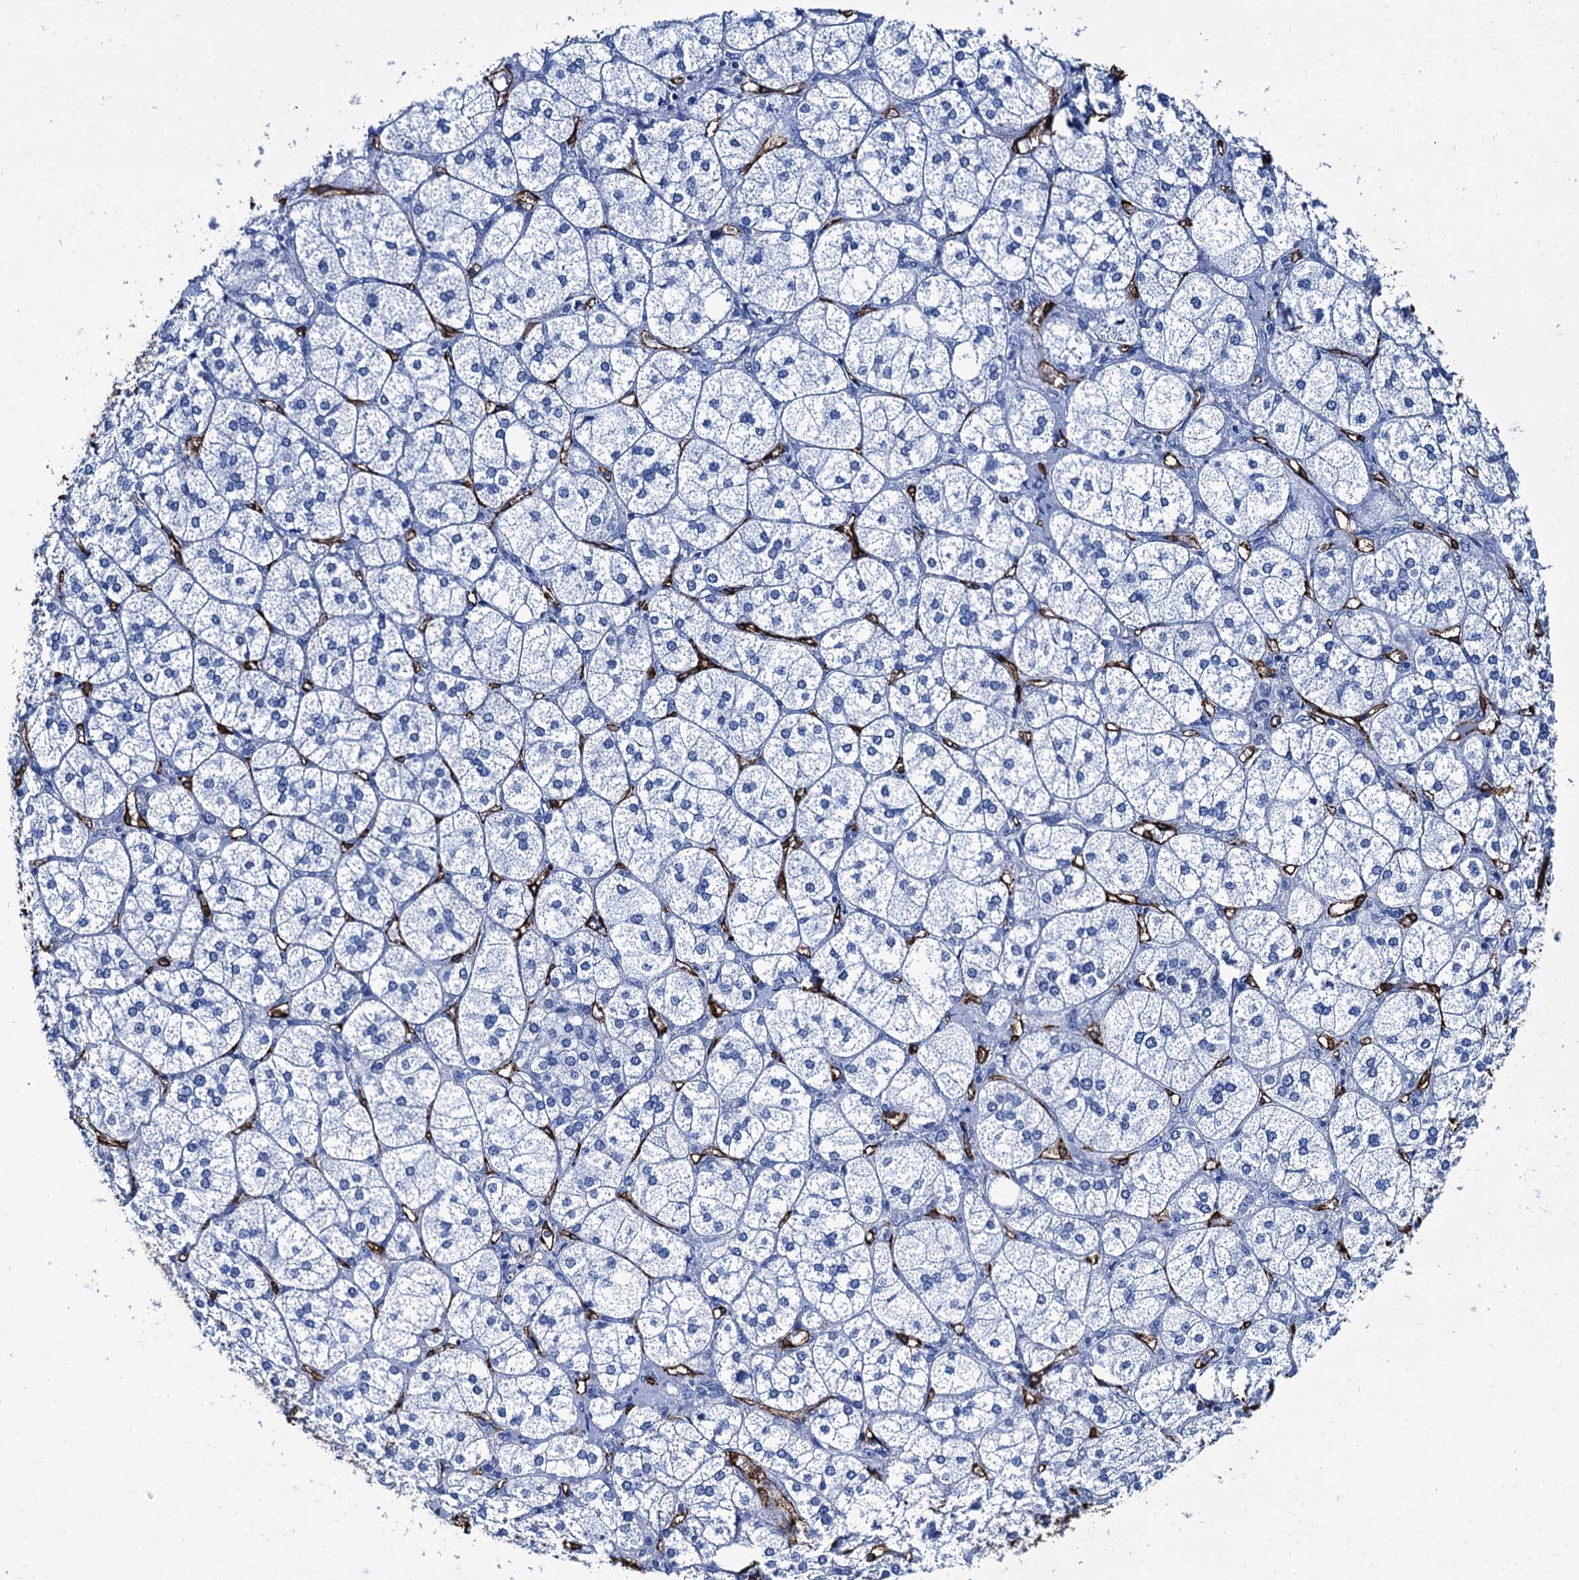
{"staining": {"intensity": "negative", "quantity": "none", "location": "none"}, "tissue": "adrenal gland", "cell_type": "Glandular cells", "image_type": "normal", "snomed": [{"axis": "morphology", "description": "Normal tissue, NOS"}, {"axis": "topography", "description": "Adrenal gland"}], "caption": "Glandular cells show no significant expression in unremarkable adrenal gland. Nuclei are stained in blue.", "gene": "CAVIN2", "patient": {"sex": "female", "age": 61}}